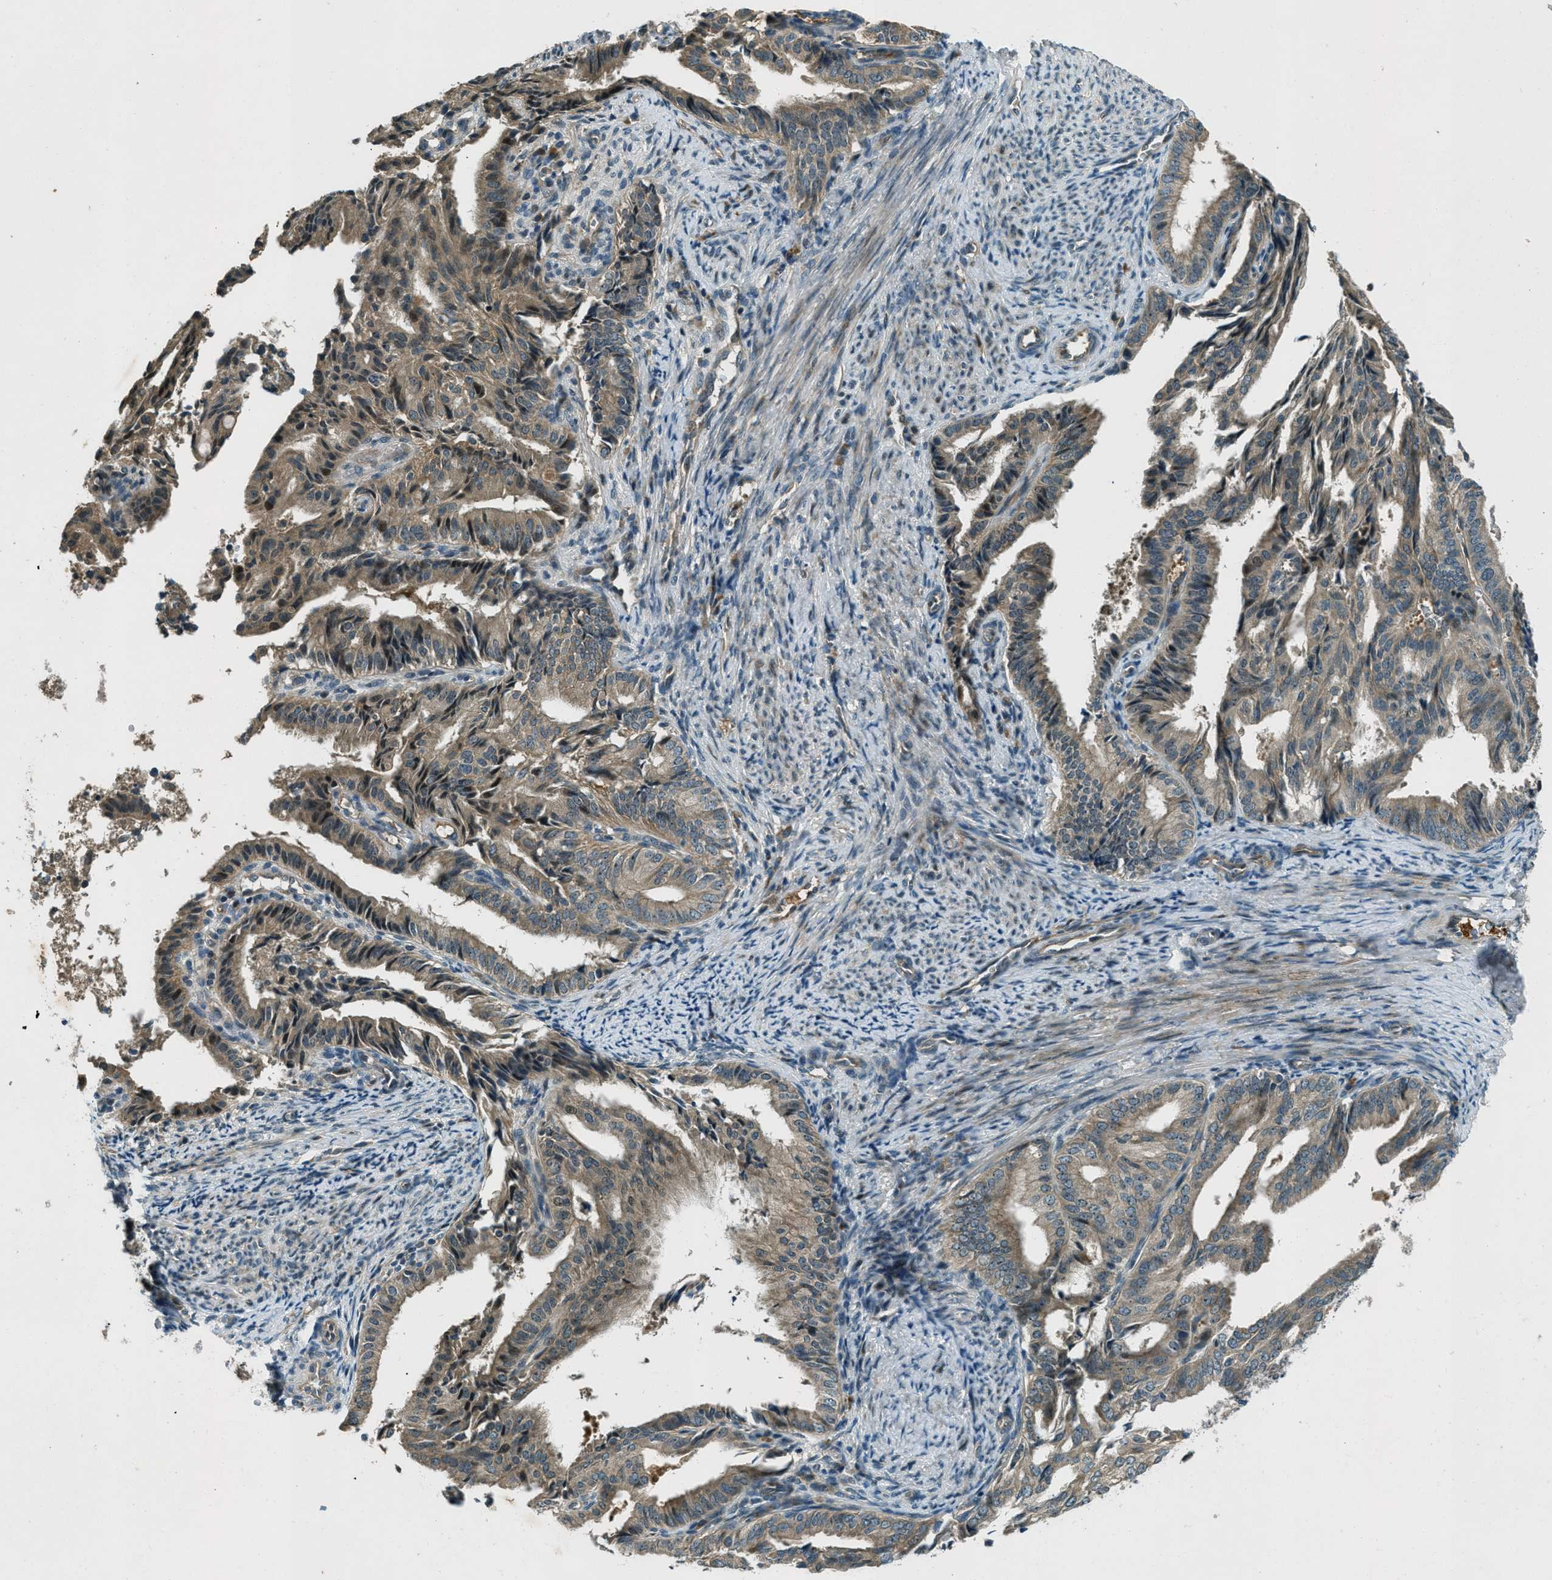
{"staining": {"intensity": "moderate", "quantity": ">75%", "location": "cytoplasmic/membranous,nuclear"}, "tissue": "endometrial cancer", "cell_type": "Tumor cells", "image_type": "cancer", "snomed": [{"axis": "morphology", "description": "Adenocarcinoma, NOS"}, {"axis": "topography", "description": "Endometrium"}], "caption": "IHC photomicrograph of human adenocarcinoma (endometrial) stained for a protein (brown), which demonstrates medium levels of moderate cytoplasmic/membranous and nuclear expression in approximately >75% of tumor cells.", "gene": "STK11", "patient": {"sex": "female", "age": 58}}